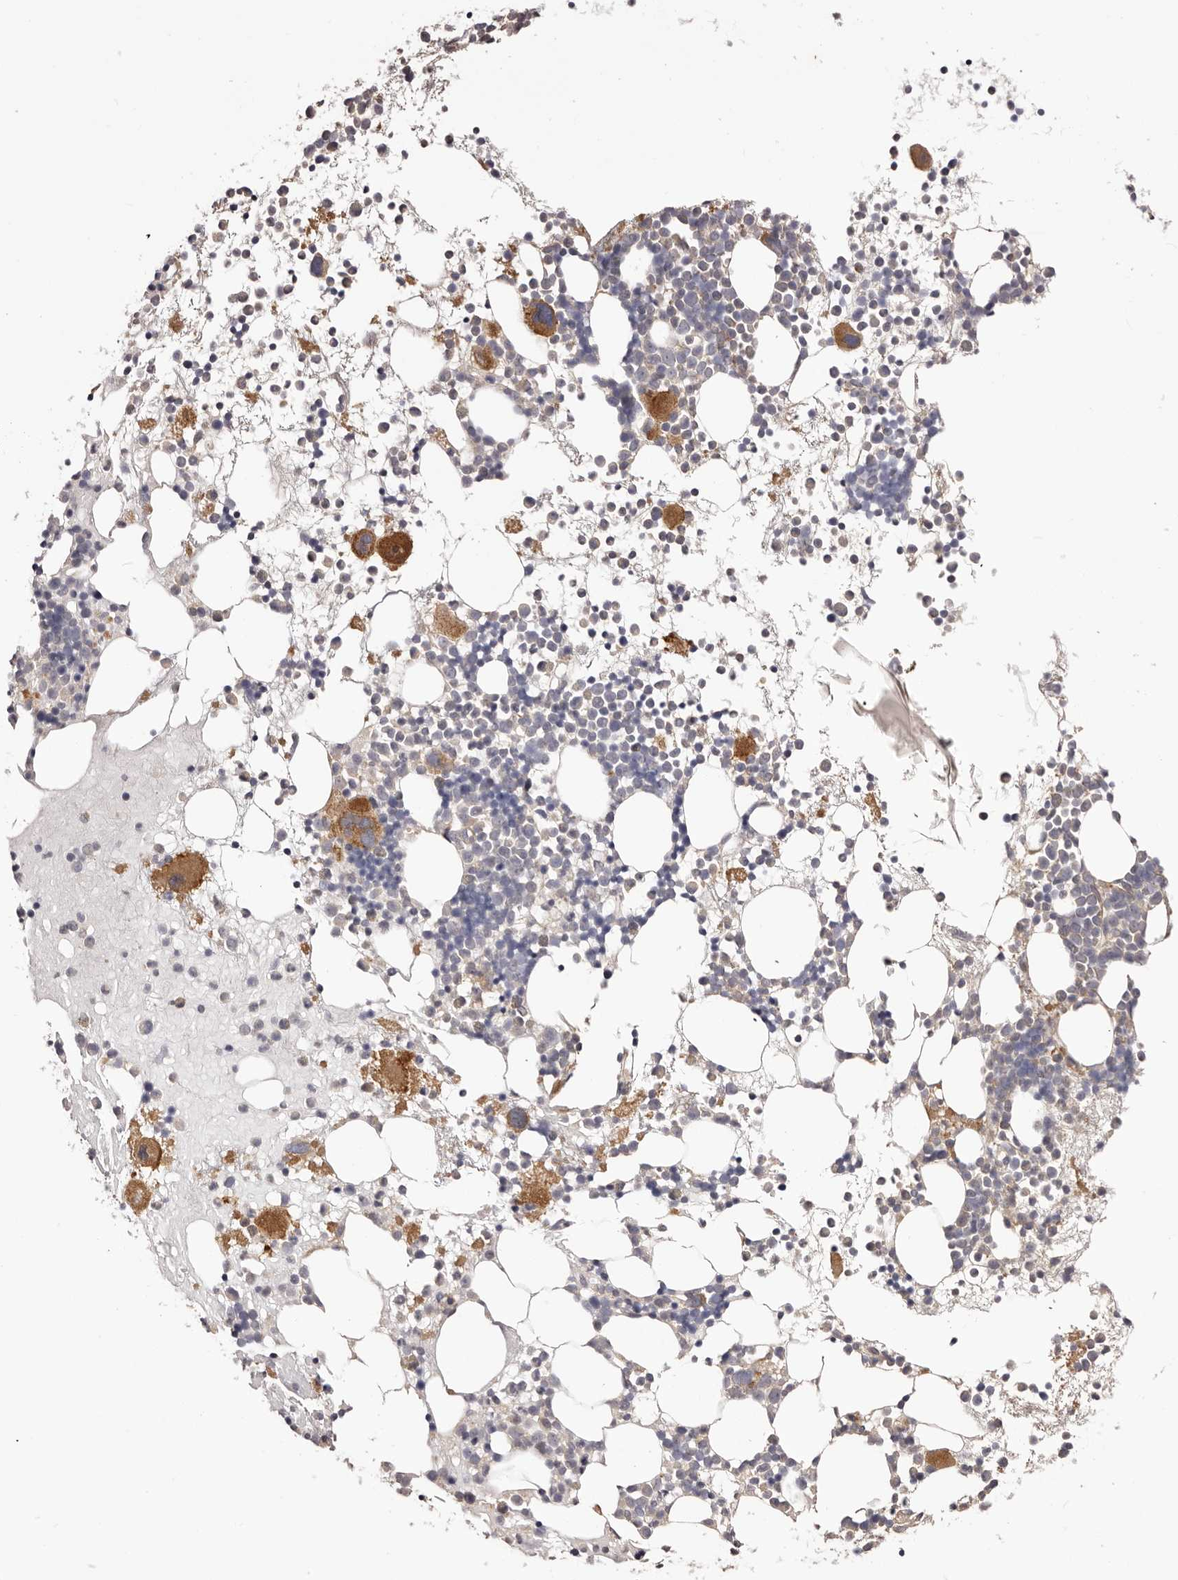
{"staining": {"intensity": "strong", "quantity": "<25%", "location": "cytoplasmic/membranous"}, "tissue": "bone marrow", "cell_type": "Hematopoietic cells", "image_type": "normal", "snomed": [{"axis": "morphology", "description": "Normal tissue, NOS"}, {"axis": "topography", "description": "Bone marrow"}], "caption": "Bone marrow stained with immunohistochemistry demonstrates strong cytoplasmic/membranous positivity in about <25% of hematopoietic cells. The protein is stained brown, and the nuclei are stained in blue (DAB IHC with brightfield microscopy, high magnification).", "gene": "KCNJ8", "patient": {"sex": "female", "age": 57}}